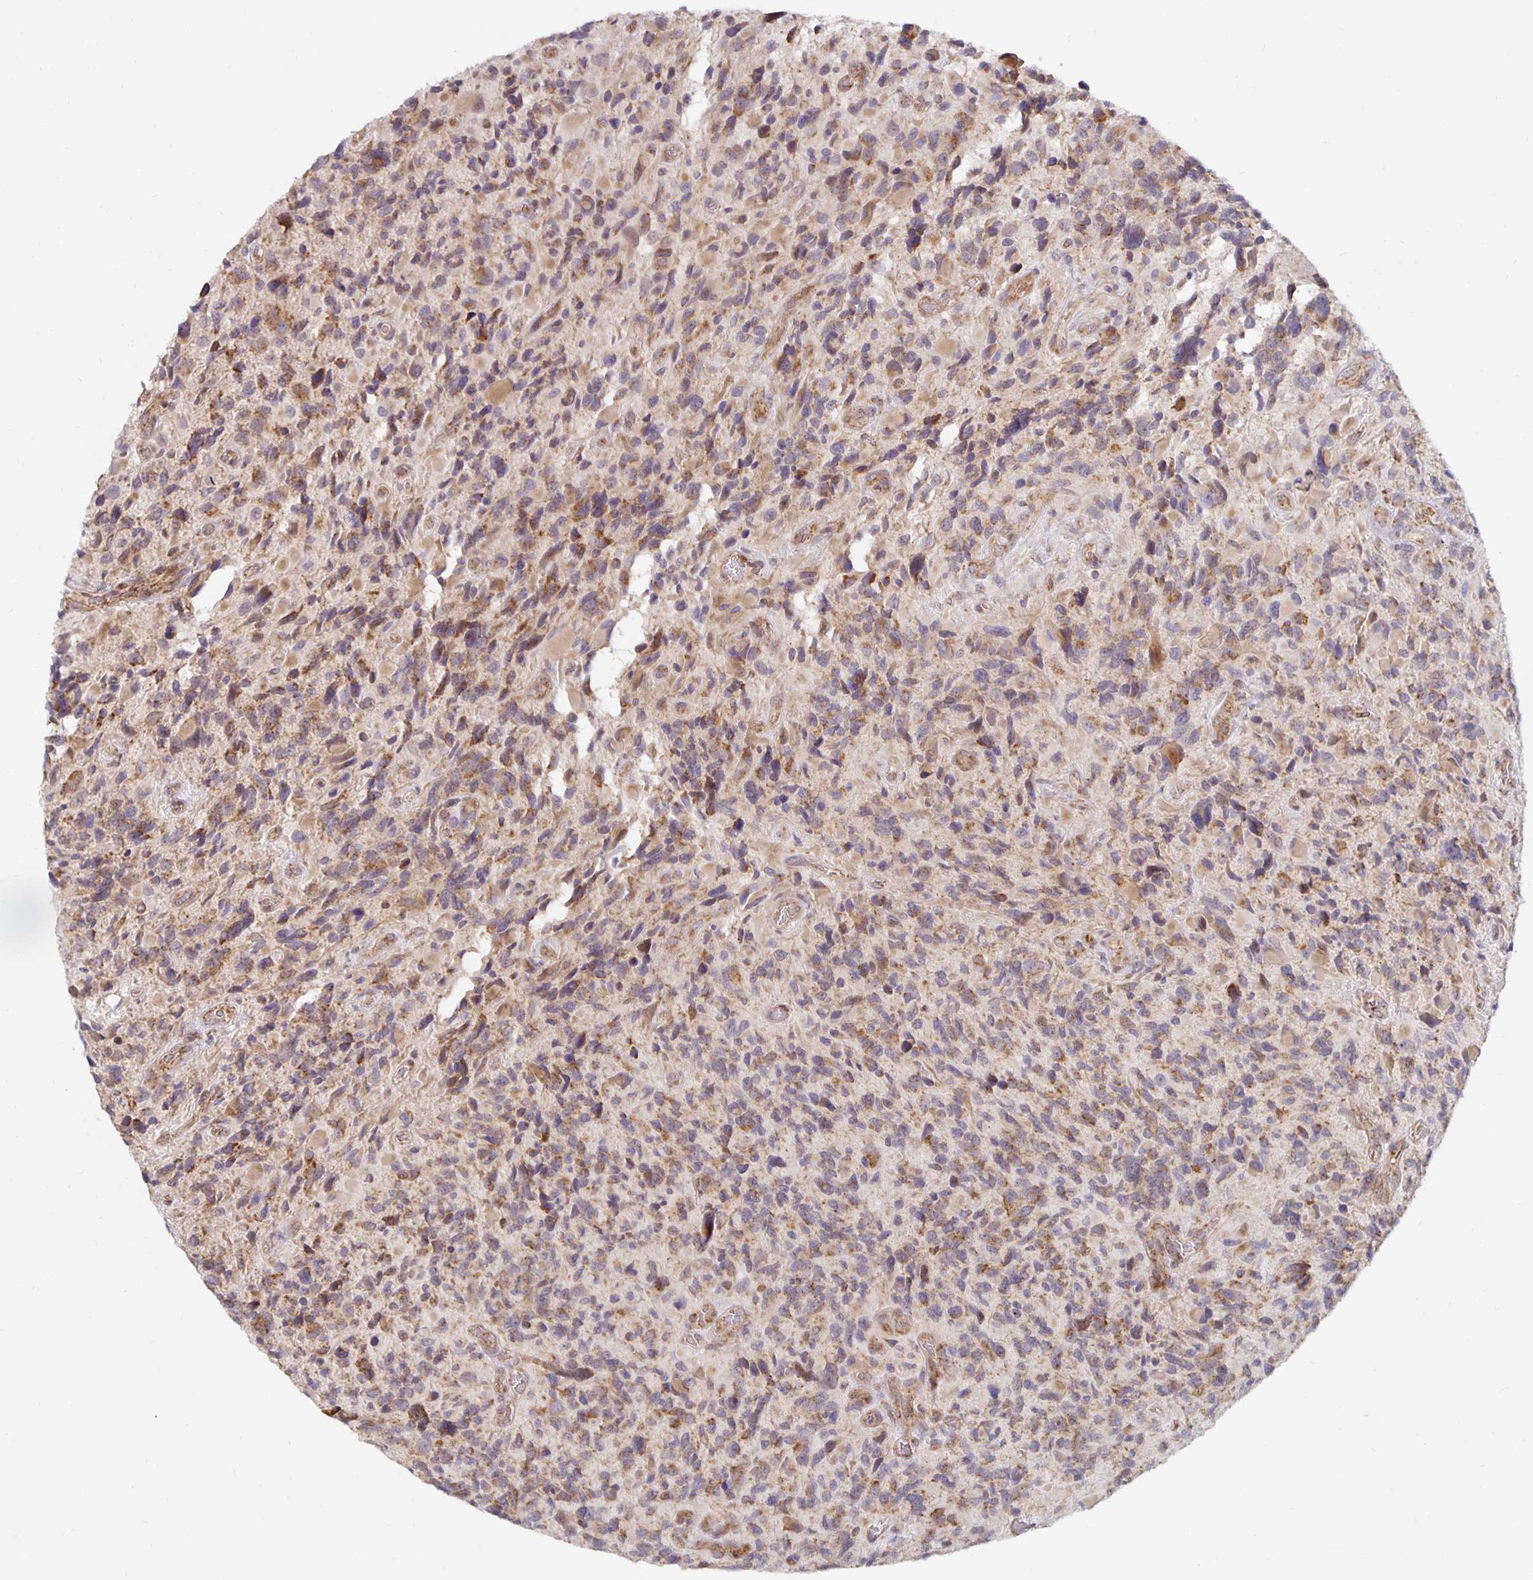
{"staining": {"intensity": "moderate", "quantity": ">75%", "location": "cytoplasmic/membranous"}, "tissue": "glioma", "cell_type": "Tumor cells", "image_type": "cancer", "snomed": [{"axis": "morphology", "description": "Glioma, malignant, High grade"}, {"axis": "topography", "description": "Brain"}], "caption": "Immunohistochemical staining of glioma reveals moderate cytoplasmic/membranous protein expression in about >75% of tumor cells. (DAB (3,3'-diaminobenzidine) IHC, brown staining for protein, blue staining for nuclei).", "gene": "MRPL28", "patient": {"sex": "male", "age": 46}}